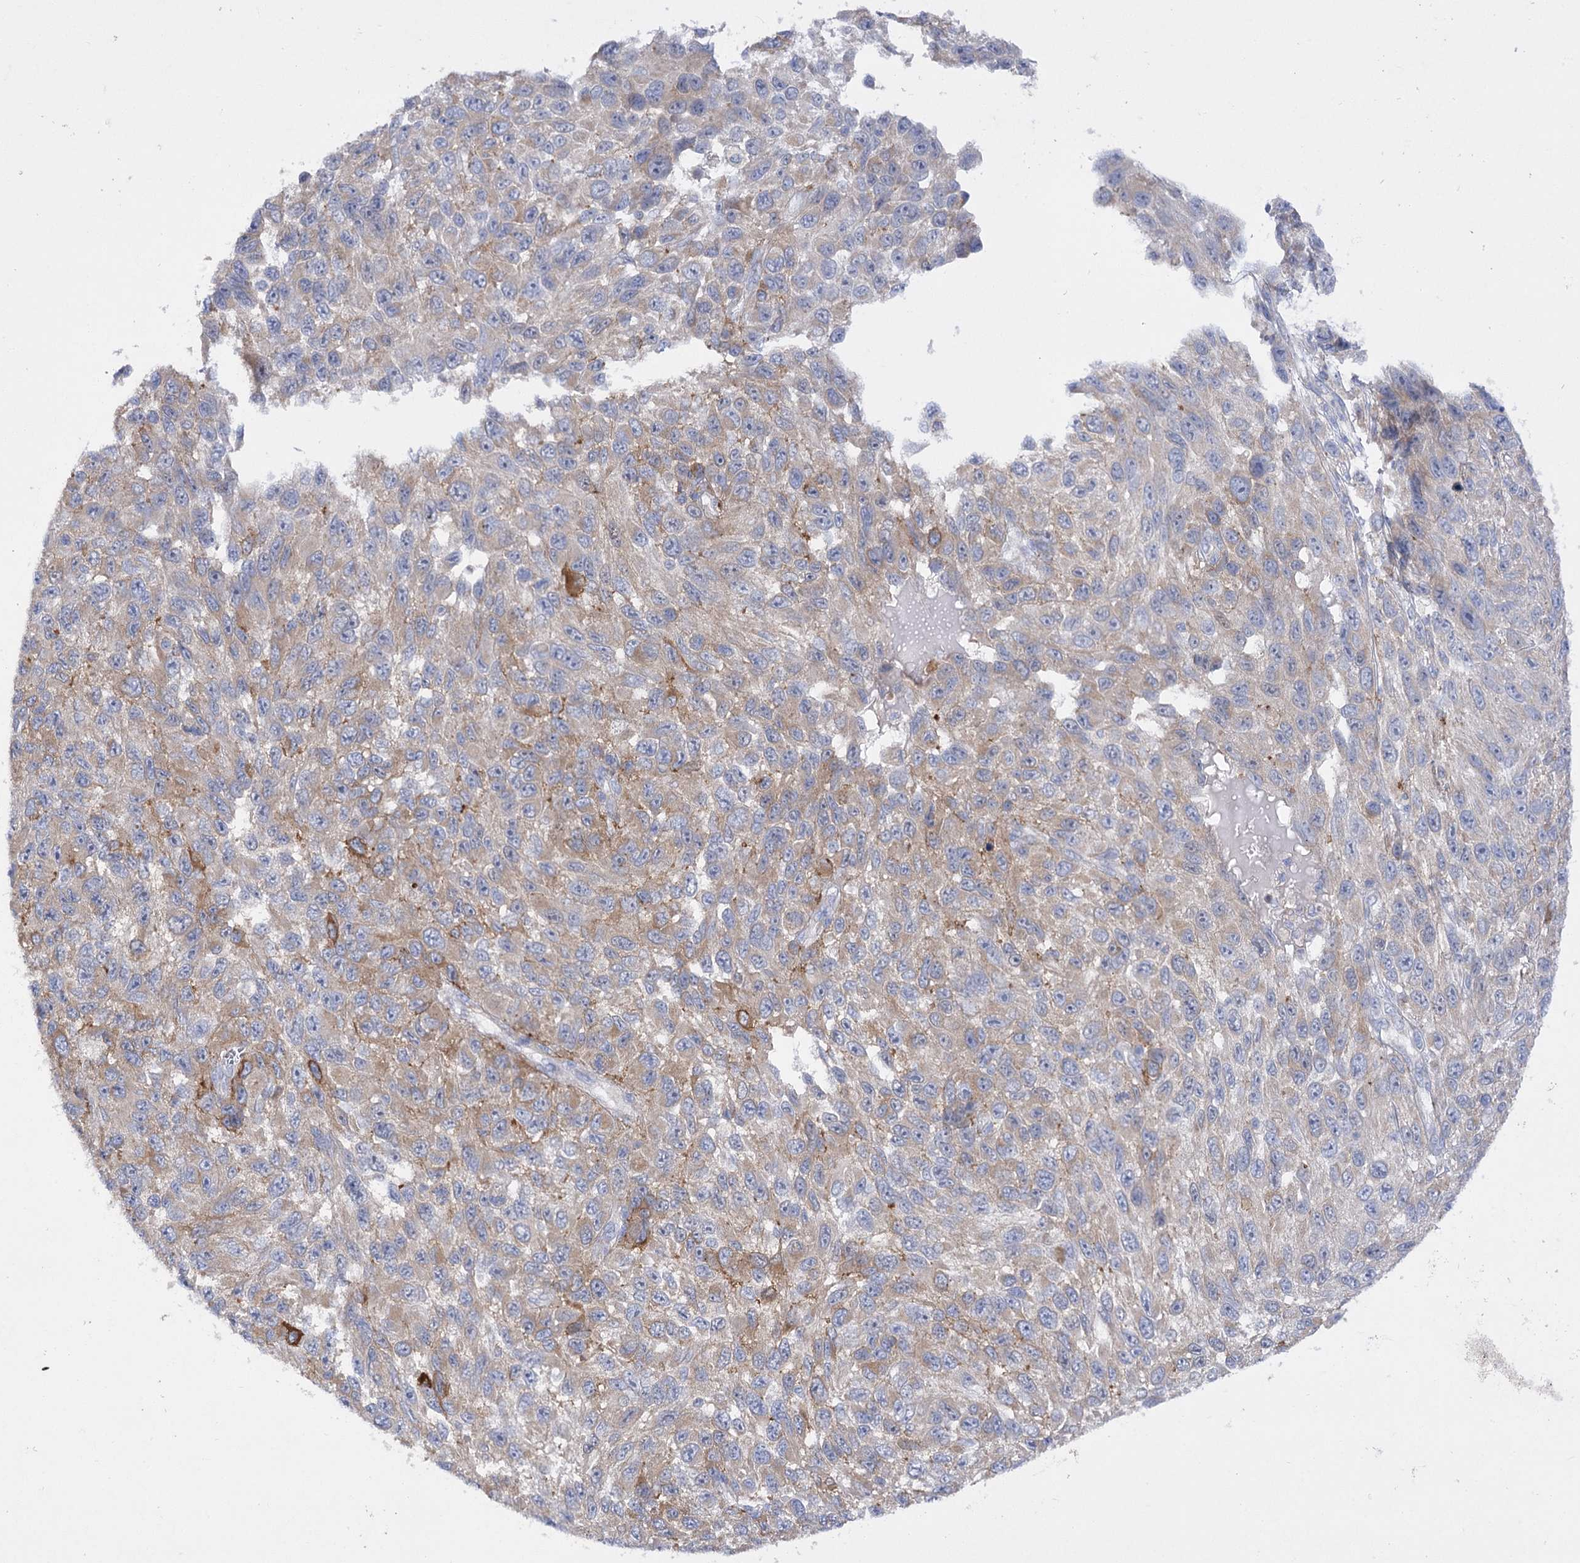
{"staining": {"intensity": "moderate", "quantity": "25%-75%", "location": "cytoplasmic/membranous"}, "tissue": "melanoma", "cell_type": "Tumor cells", "image_type": "cancer", "snomed": [{"axis": "morphology", "description": "Malignant melanoma, NOS"}, {"axis": "topography", "description": "Skin"}], "caption": "Malignant melanoma stained with a brown dye demonstrates moderate cytoplasmic/membranous positive staining in about 25%-75% of tumor cells.", "gene": "COX15", "patient": {"sex": "female", "age": 96}}